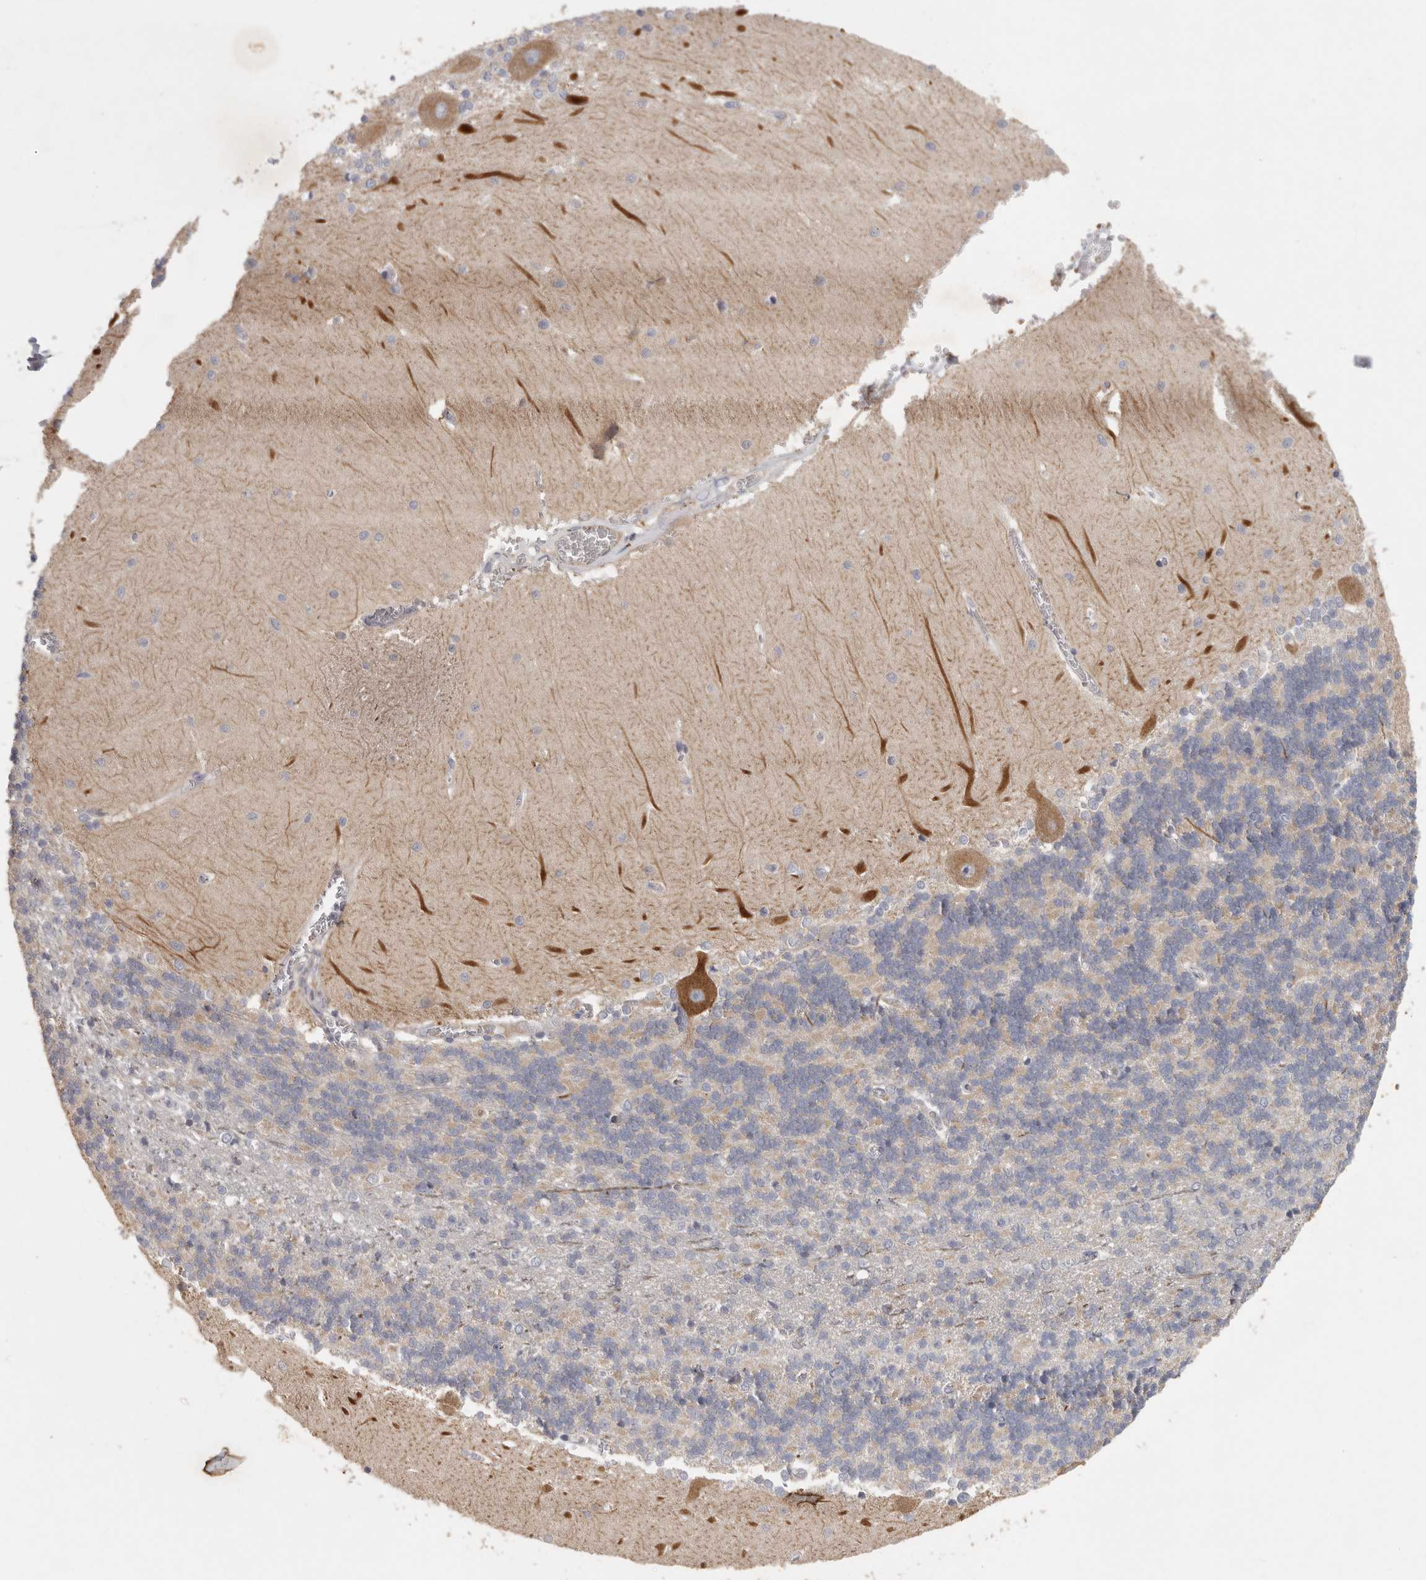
{"staining": {"intensity": "negative", "quantity": "none", "location": "none"}, "tissue": "cerebellum", "cell_type": "Cells in granular layer", "image_type": "normal", "snomed": [{"axis": "morphology", "description": "Normal tissue, NOS"}, {"axis": "topography", "description": "Cerebellum"}], "caption": "Immunohistochemistry (IHC) of normal cerebellum shows no expression in cells in granular layer. (DAB (3,3'-diaminobenzidine) IHC with hematoxylin counter stain).", "gene": "CFAP298", "patient": {"sex": "male", "age": 37}}